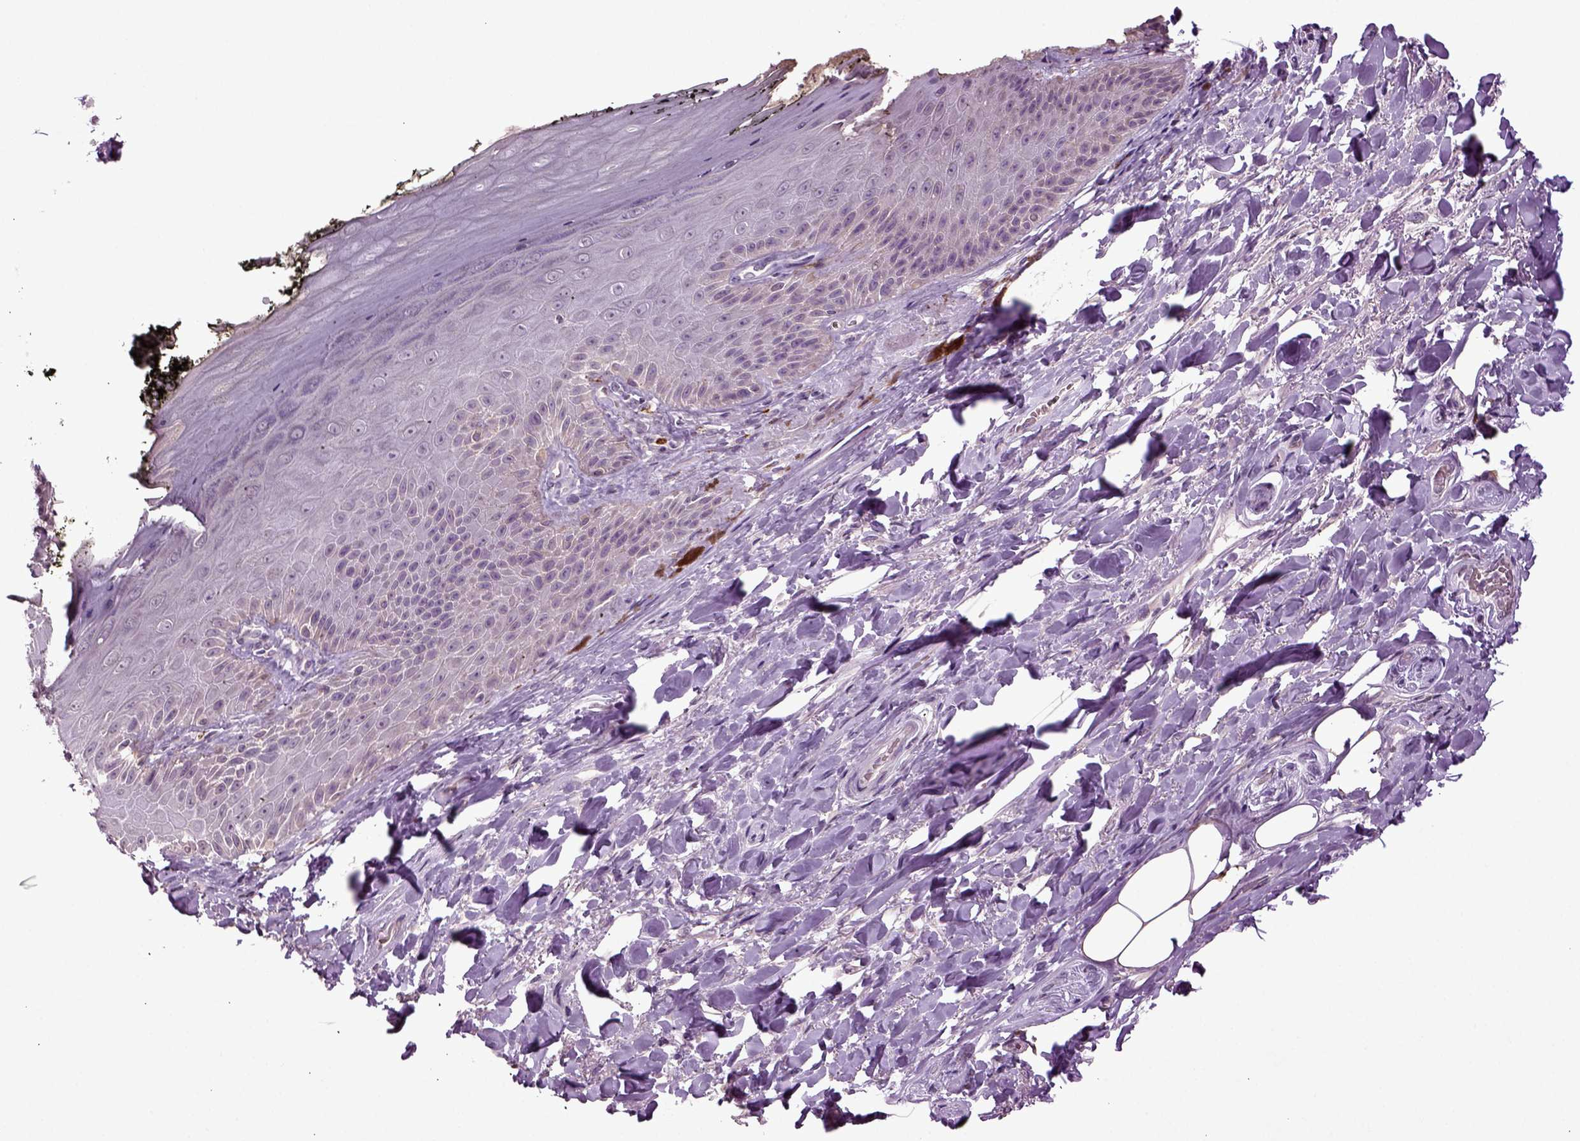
{"staining": {"intensity": "negative", "quantity": "none", "location": "none"}, "tissue": "skin", "cell_type": "Epidermal cells", "image_type": "normal", "snomed": [{"axis": "morphology", "description": "Normal tissue, NOS"}, {"axis": "topography", "description": "Anal"}, {"axis": "topography", "description": "Peripheral nerve tissue"}], "caption": "A photomicrograph of skin stained for a protein reveals no brown staining in epidermal cells. The staining was performed using DAB (3,3'-diaminobenzidine) to visualize the protein expression in brown, while the nuclei were stained in blue with hematoxylin (Magnification: 20x).", "gene": "SLC17A6", "patient": {"sex": "male", "age": 53}}